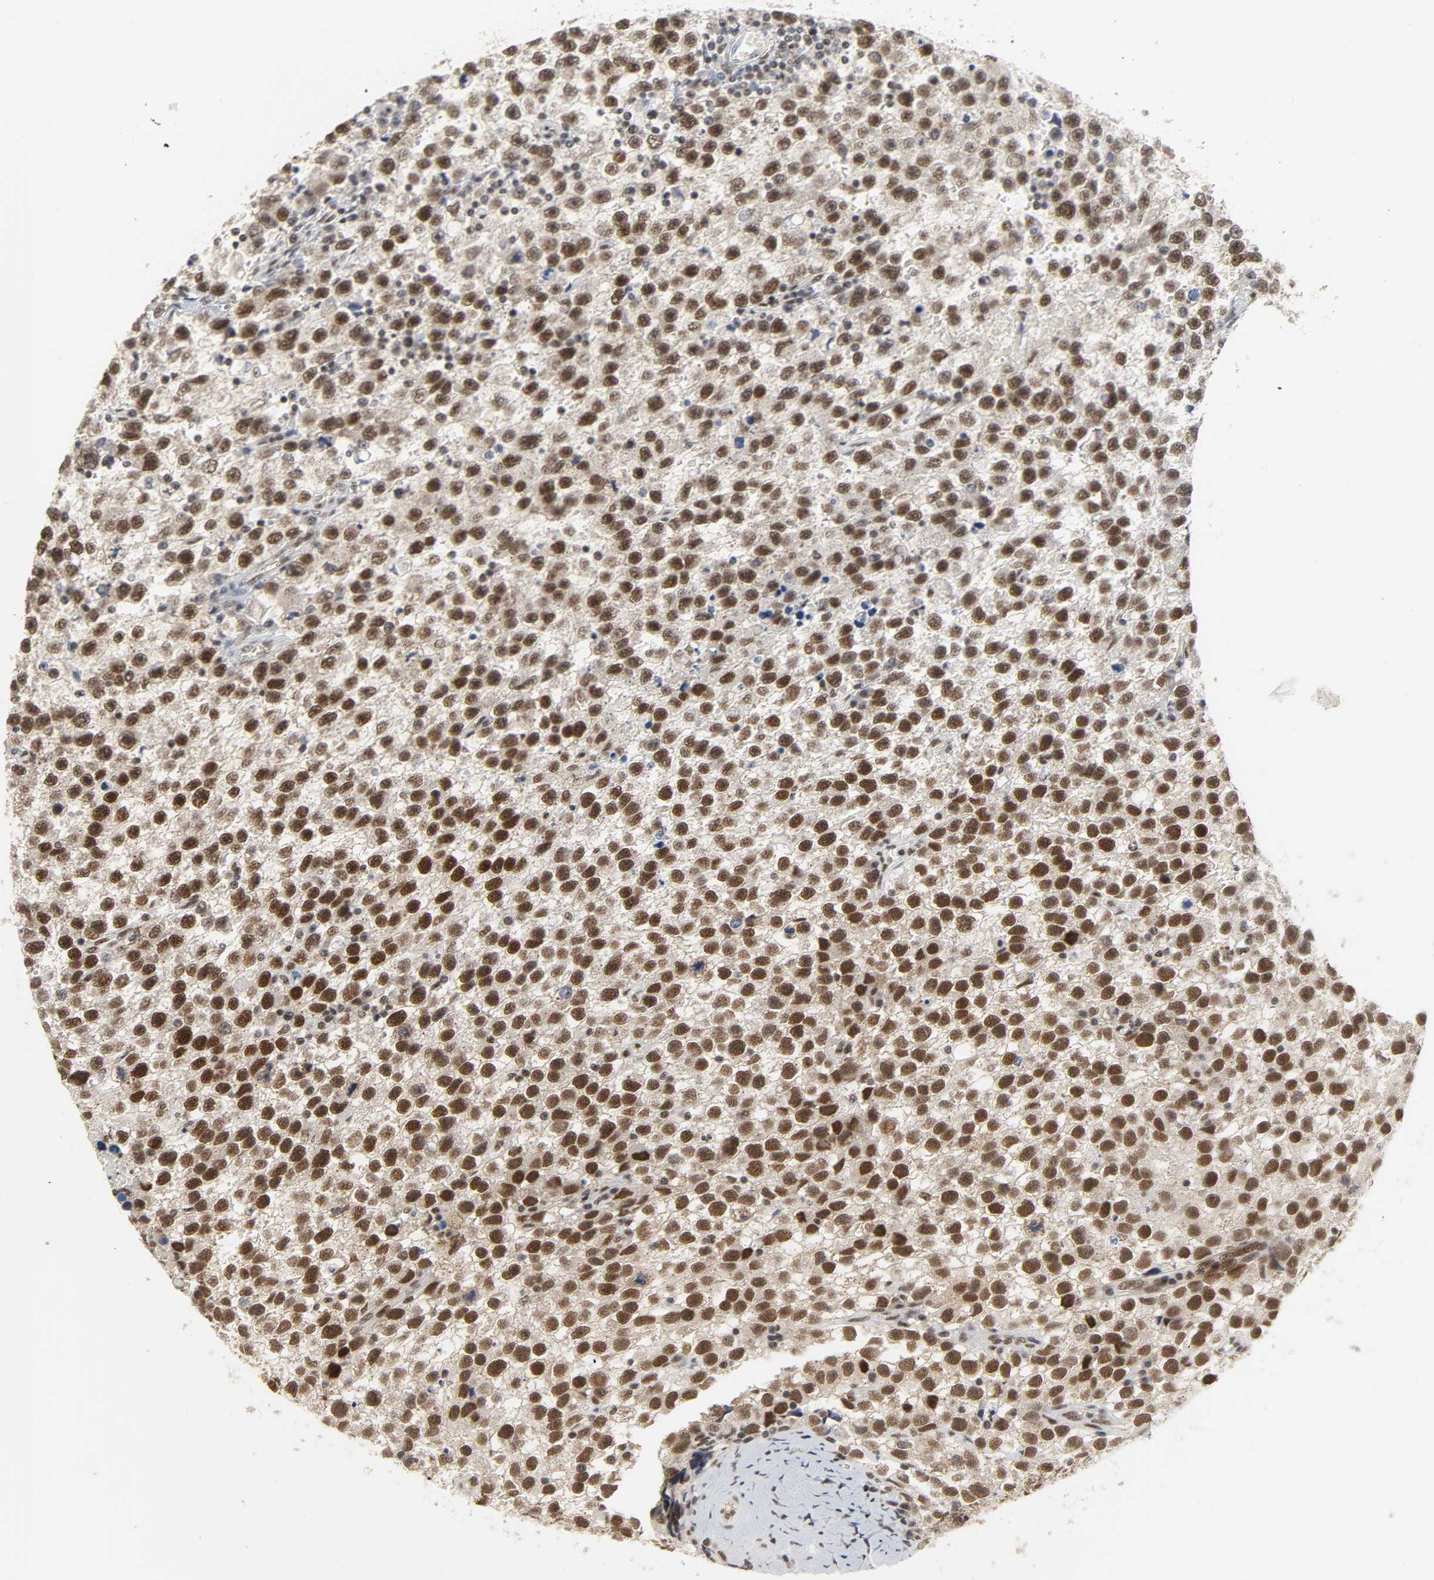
{"staining": {"intensity": "strong", "quantity": ">75%", "location": "nuclear"}, "tissue": "testis cancer", "cell_type": "Tumor cells", "image_type": "cancer", "snomed": [{"axis": "morphology", "description": "Seminoma, NOS"}, {"axis": "topography", "description": "Testis"}], "caption": "Protein expression analysis of human testis seminoma reveals strong nuclear positivity in about >75% of tumor cells. (DAB (3,3'-diaminobenzidine) = brown stain, brightfield microscopy at high magnification).", "gene": "NCOA6", "patient": {"sex": "male", "age": 33}}